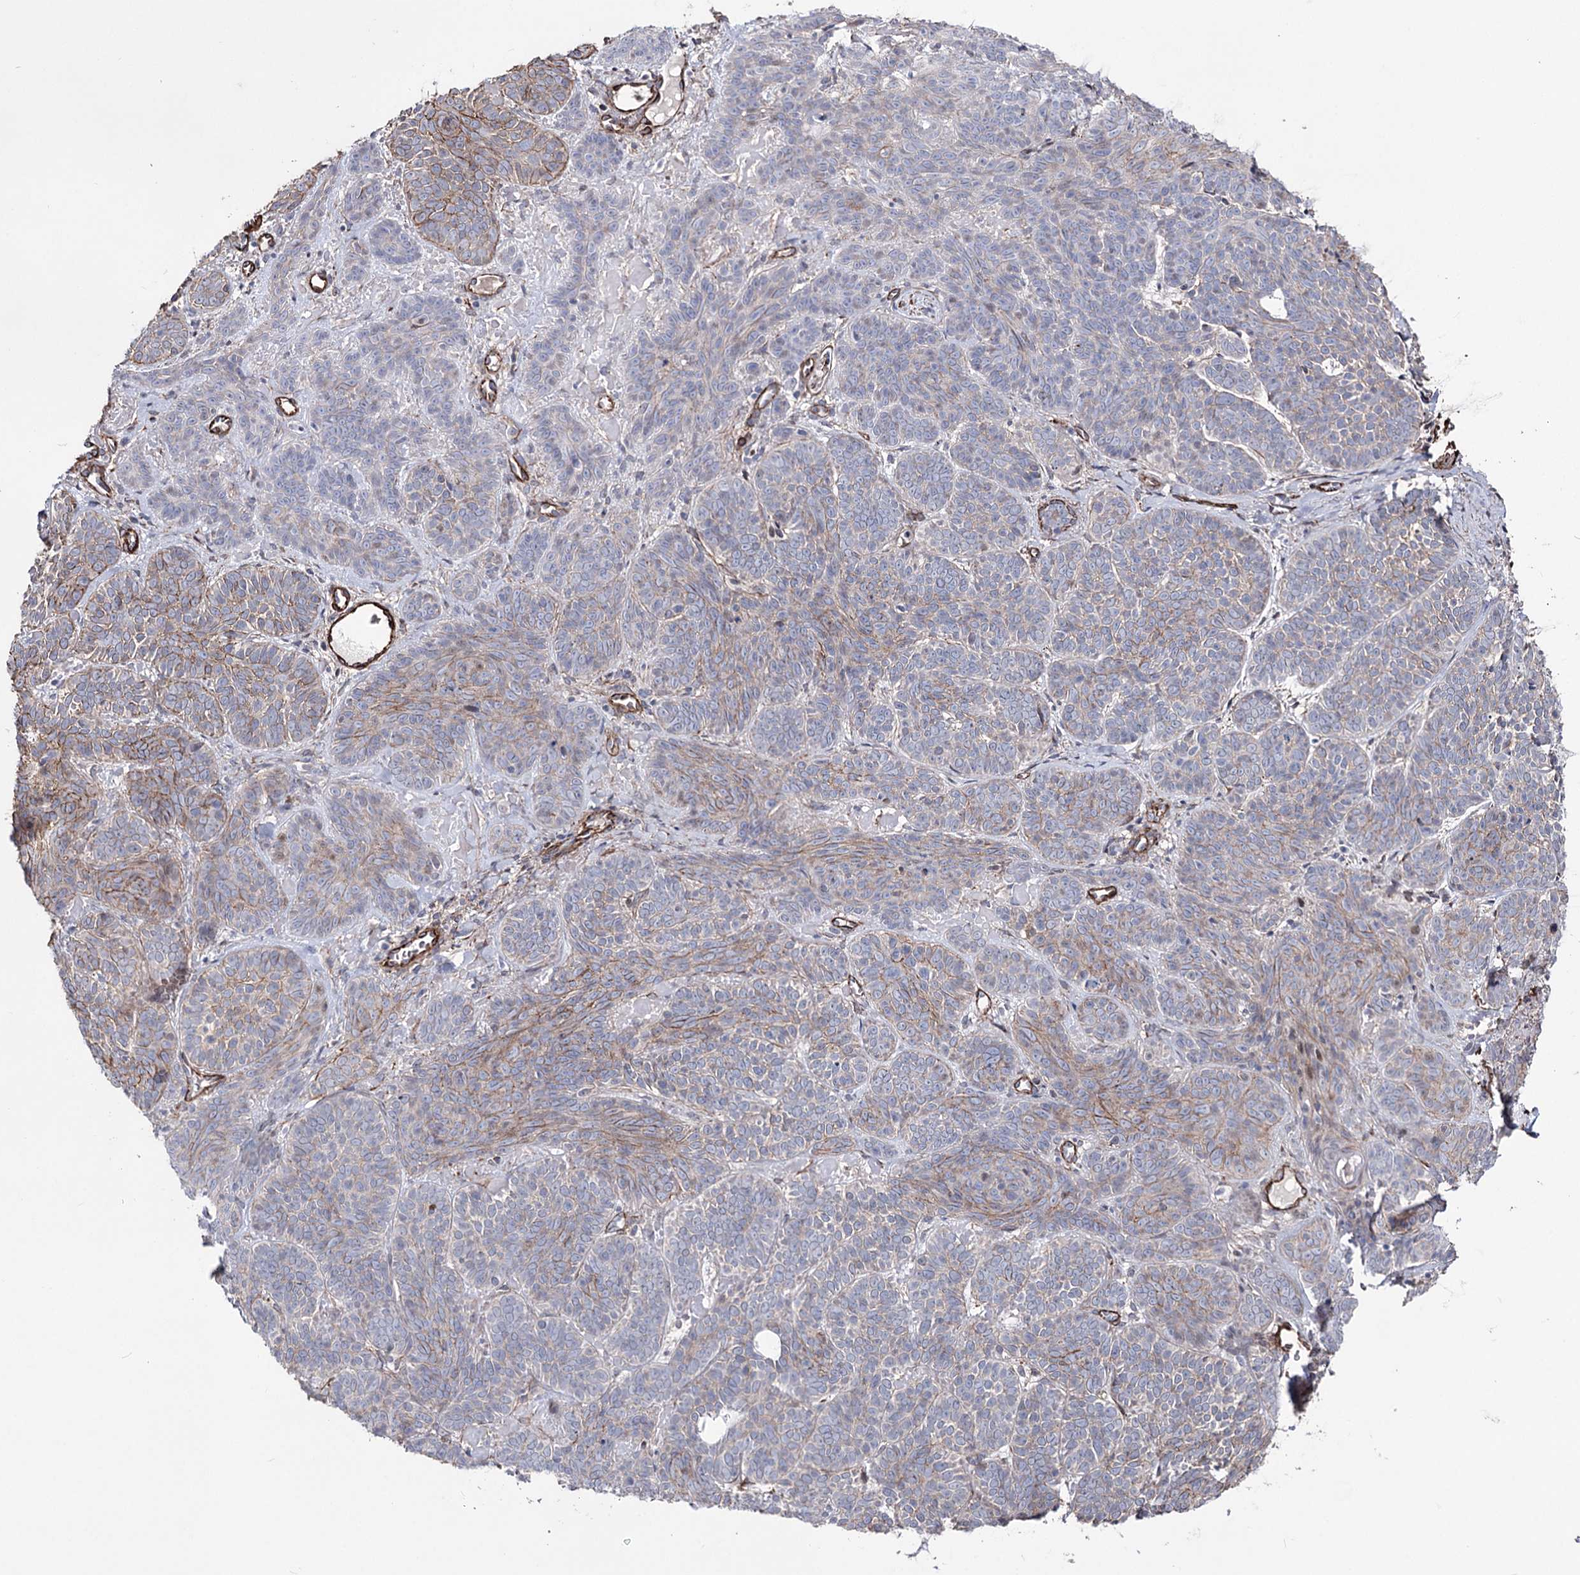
{"staining": {"intensity": "moderate", "quantity": "25%-75%", "location": "cytoplasmic/membranous"}, "tissue": "skin cancer", "cell_type": "Tumor cells", "image_type": "cancer", "snomed": [{"axis": "morphology", "description": "Basal cell carcinoma"}, {"axis": "topography", "description": "Skin"}], "caption": "Protein positivity by immunohistochemistry demonstrates moderate cytoplasmic/membranous positivity in about 25%-75% of tumor cells in skin cancer (basal cell carcinoma).", "gene": "ARHGAP20", "patient": {"sex": "male", "age": 85}}